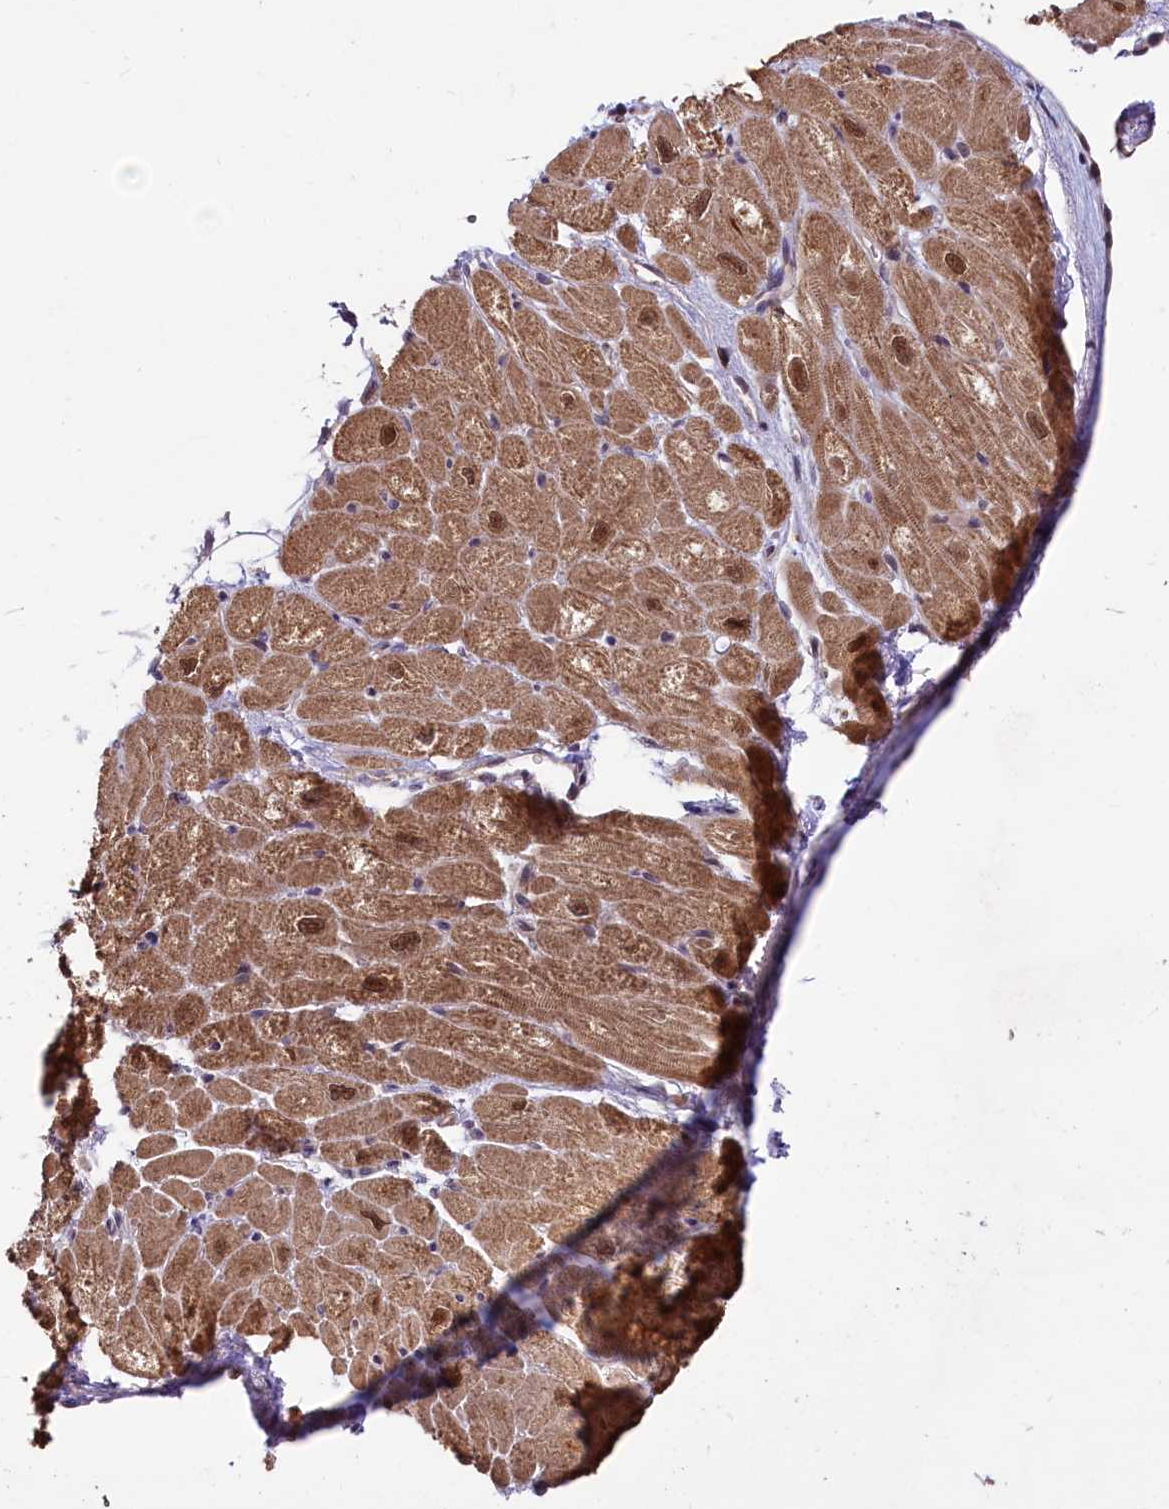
{"staining": {"intensity": "moderate", "quantity": ">75%", "location": "cytoplasmic/membranous,nuclear"}, "tissue": "heart muscle", "cell_type": "Cardiomyocytes", "image_type": "normal", "snomed": [{"axis": "morphology", "description": "Normal tissue, NOS"}, {"axis": "topography", "description": "Heart"}], "caption": "Protein staining demonstrates moderate cytoplasmic/membranous,nuclear expression in about >75% of cardiomyocytes in benign heart muscle. (IHC, brightfield microscopy, high magnification).", "gene": "UBE3A", "patient": {"sex": "male", "age": 50}}